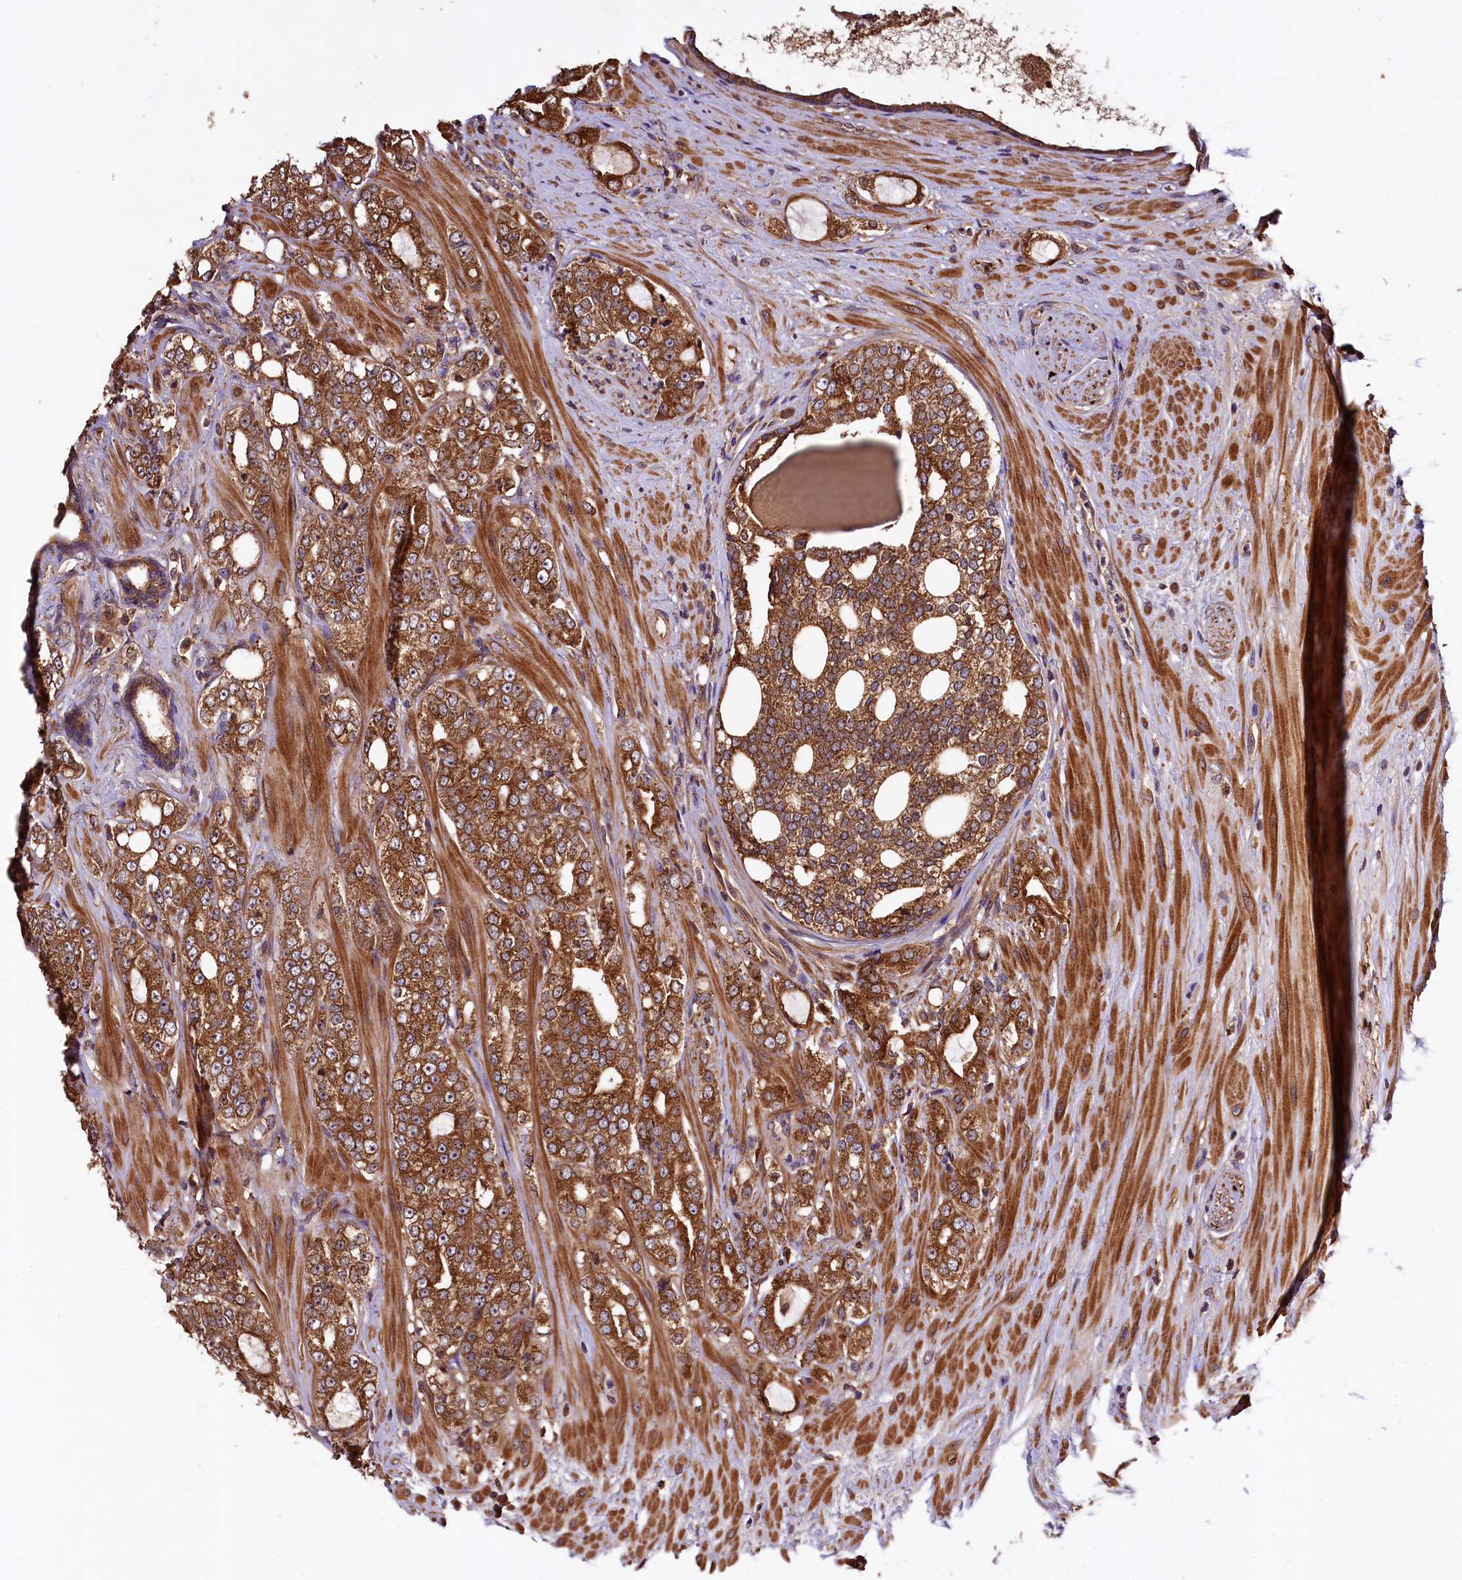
{"staining": {"intensity": "strong", "quantity": ">75%", "location": "cytoplasmic/membranous"}, "tissue": "prostate cancer", "cell_type": "Tumor cells", "image_type": "cancer", "snomed": [{"axis": "morphology", "description": "Adenocarcinoma, High grade"}, {"axis": "topography", "description": "Prostate"}], "caption": "Strong cytoplasmic/membranous positivity for a protein is appreciated in about >75% of tumor cells of high-grade adenocarcinoma (prostate) using IHC.", "gene": "KLC2", "patient": {"sex": "male", "age": 64}}